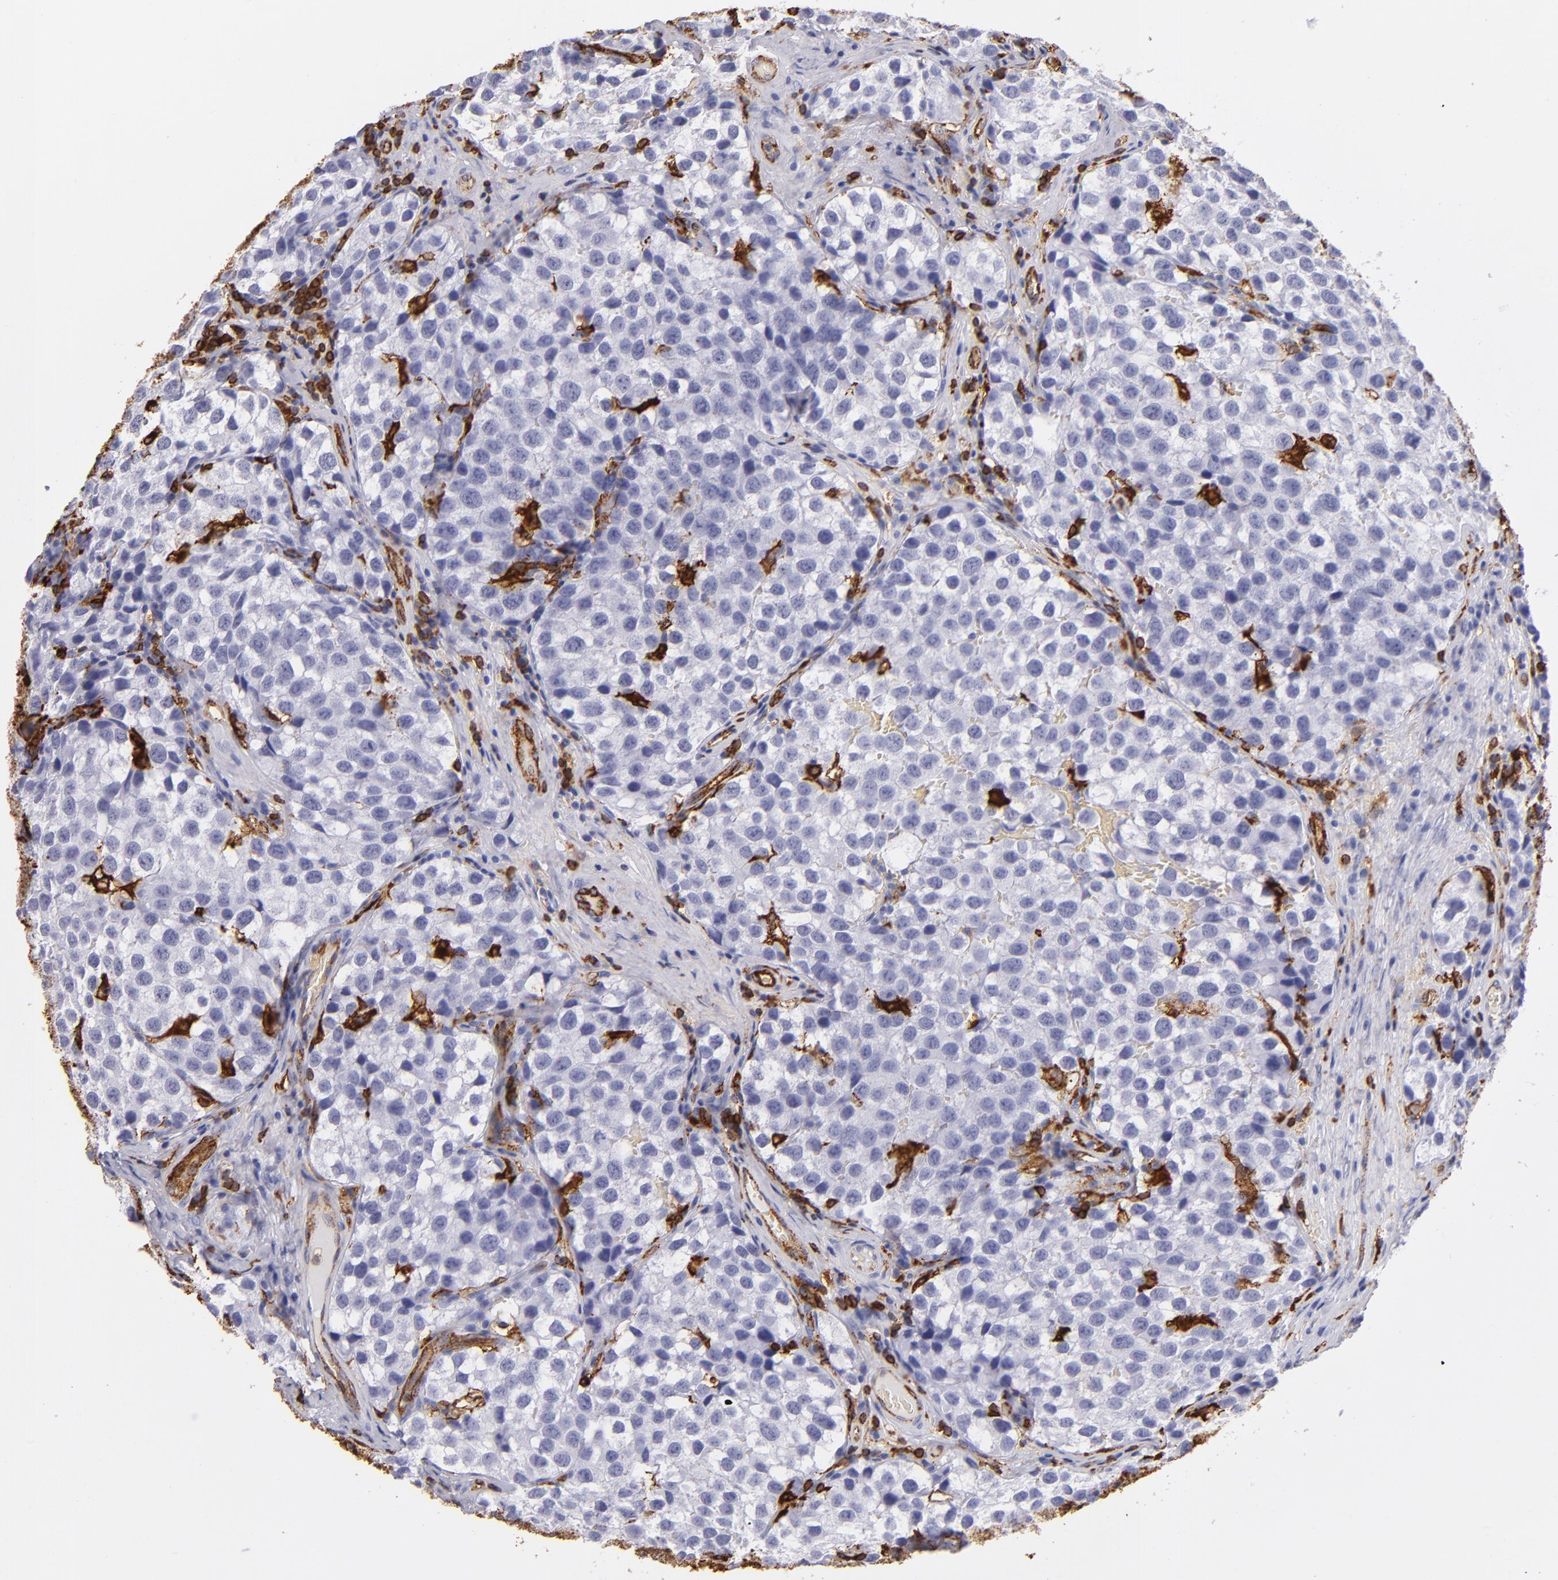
{"staining": {"intensity": "negative", "quantity": "none", "location": "none"}, "tissue": "testis cancer", "cell_type": "Tumor cells", "image_type": "cancer", "snomed": [{"axis": "morphology", "description": "Seminoma, NOS"}, {"axis": "topography", "description": "Testis"}], "caption": "DAB immunohistochemical staining of testis cancer (seminoma) exhibits no significant positivity in tumor cells. (DAB immunohistochemistry (IHC), high magnification).", "gene": "HLA-DRA", "patient": {"sex": "male", "age": 39}}